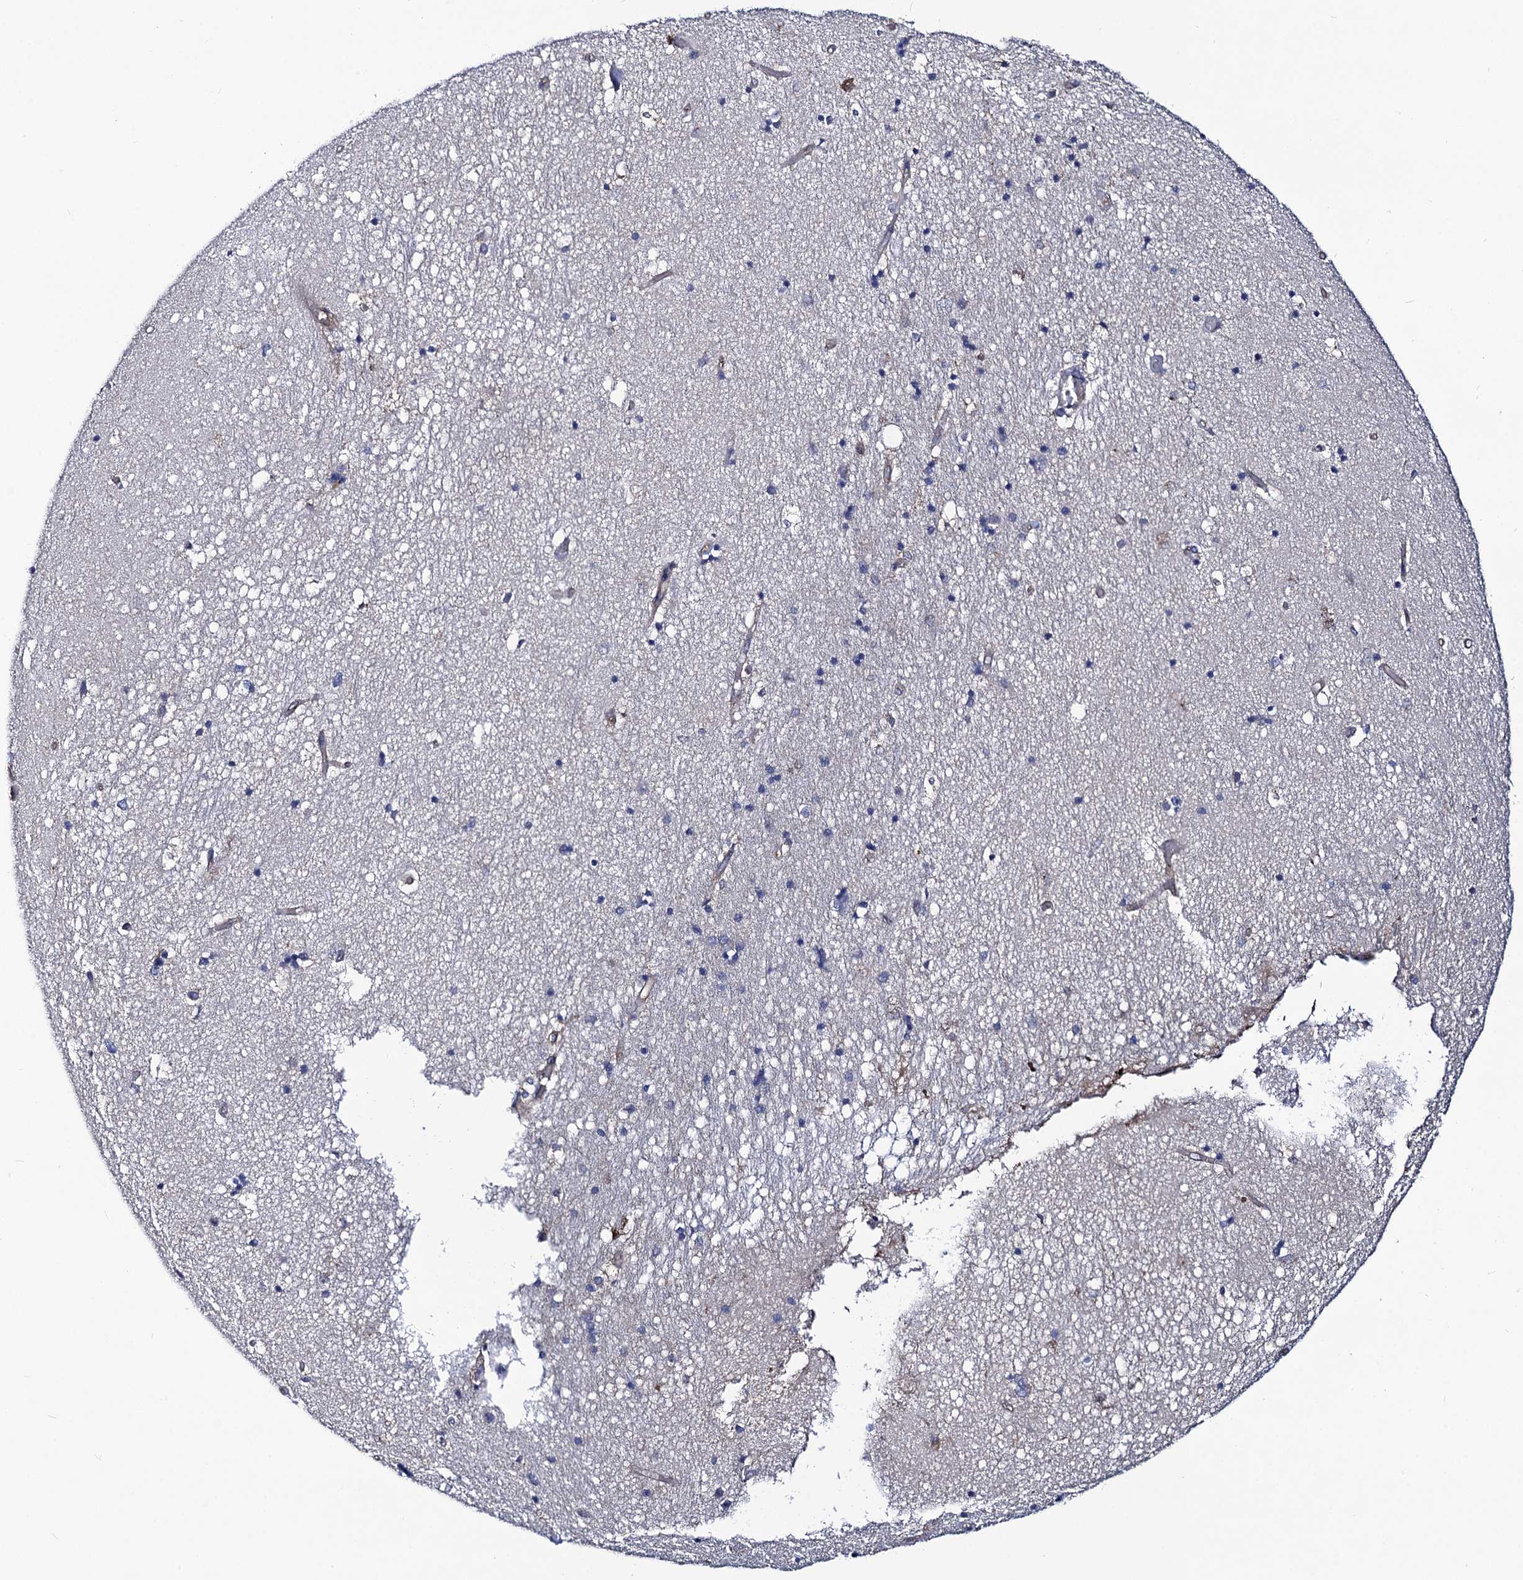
{"staining": {"intensity": "negative", "quantity": "none", "location": "none"}, "tissue": "hippocampus", "cell_type": "Glial cells", "image_type": "normal", "snomed": [{"axis": "morphology", "description": "Normal tissue, NOS"}, {"axis": "topography", "description": "Hippocampus"}], "caption": "DAB immunohistochemical staining of unremarkable hippocampus demonstrates no significant staining in glial cells. (Brightfield microscopy of DAB immunohistochemistry (IHC) at high magnification).", "gene": "DYDC1", "patient": {"sex": "male", "age": 45}}